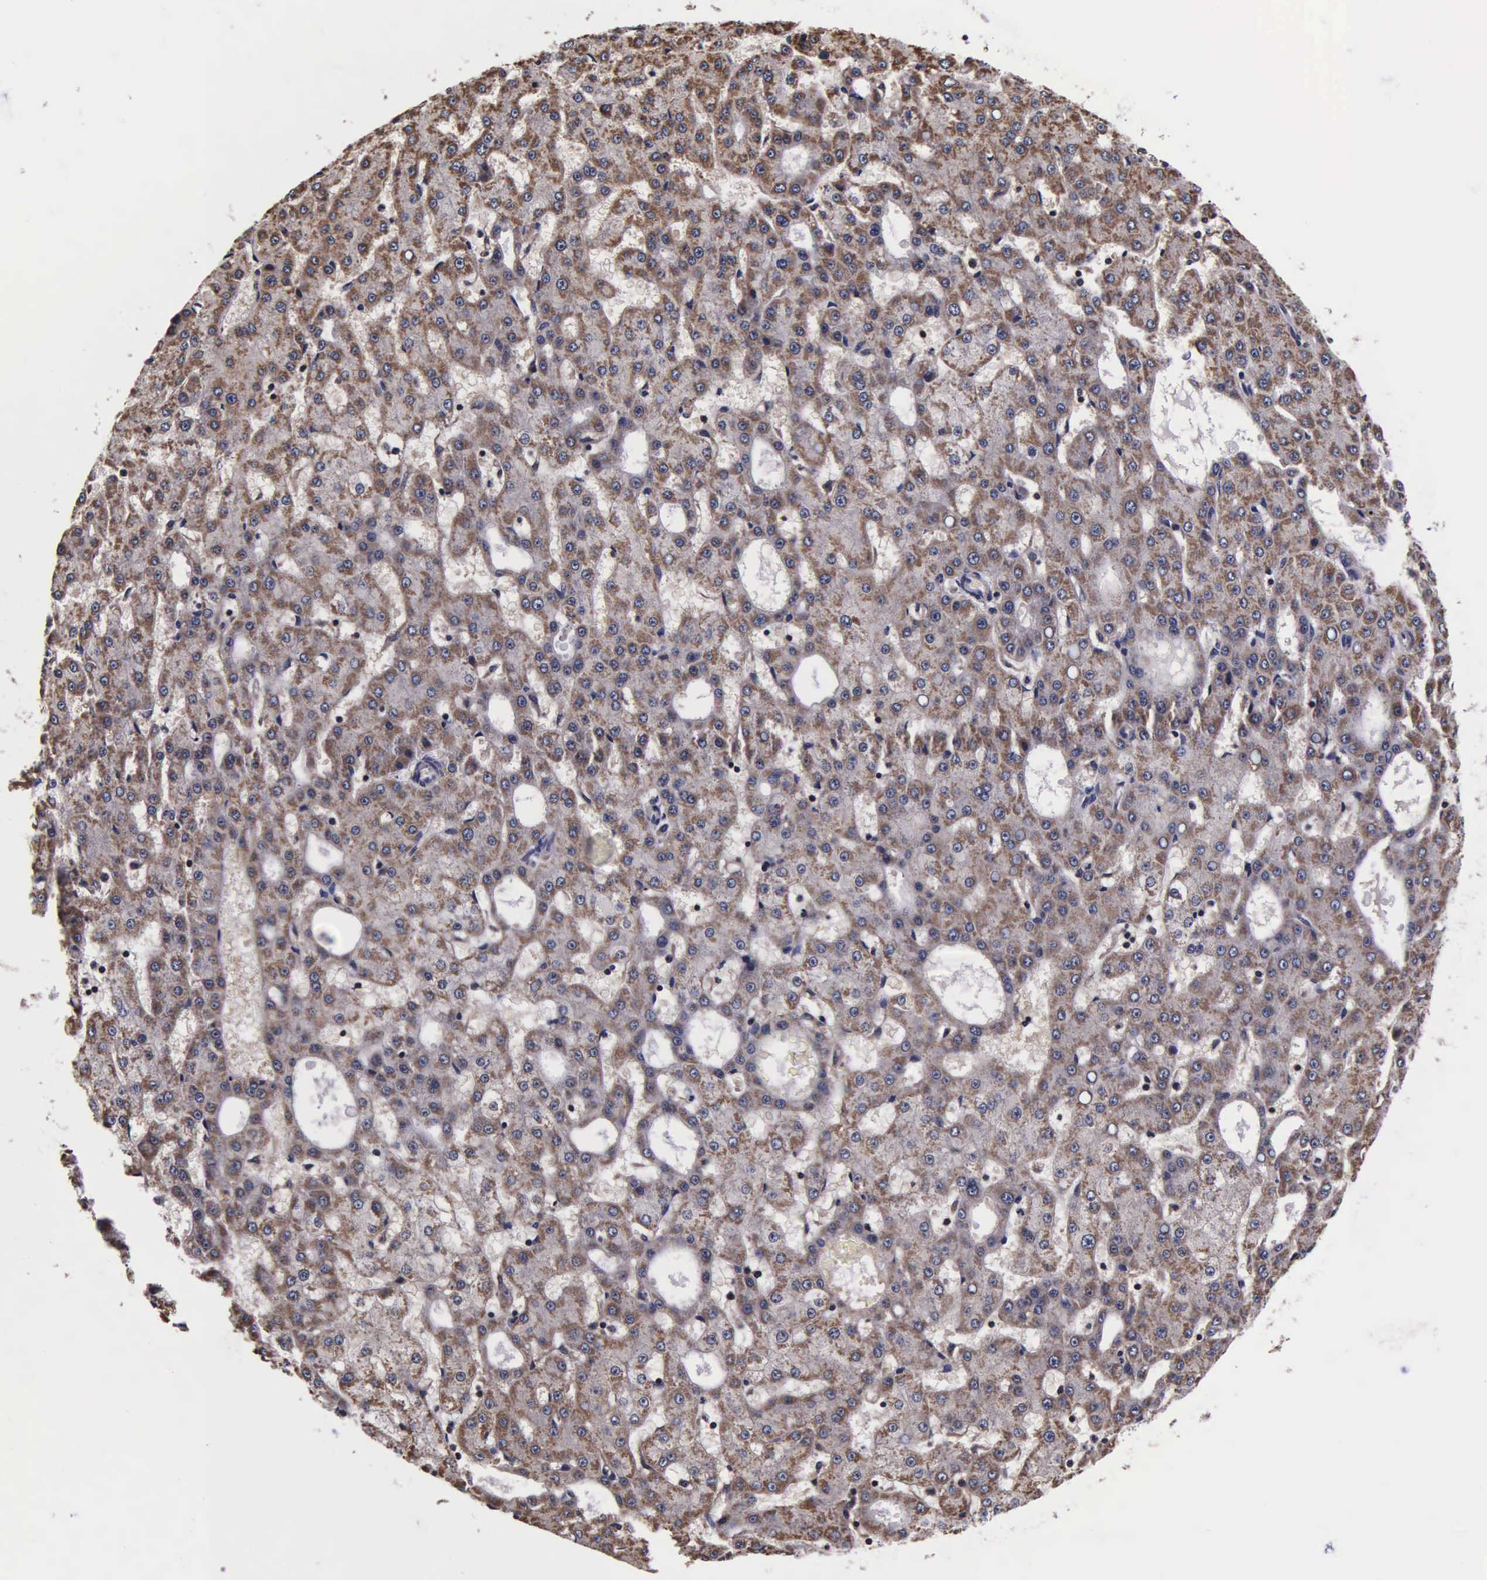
{"staining": {"intensity": "moderate", "quantity": ">75%", "location": "cytoplasmic/membranous"}, "tissue": "liver cancer", "cell_type": "Tumor cells", "image_type": "cancer", "snomed": [{"axis": "morphology", "description": "Carcinoma, Hepatocellular, NOS"}, {"axis": "topography", "description": "Liver"}], "caption": "Liver cancer (hepatocellular carcinoma) was stained to show a protein in brown. There is medium levels of moderate cytoplasmic/membranous staining in about >75% of tumor cells.", "gene": "PSMA3", "patient": {"sex": "male", "age": 47}}